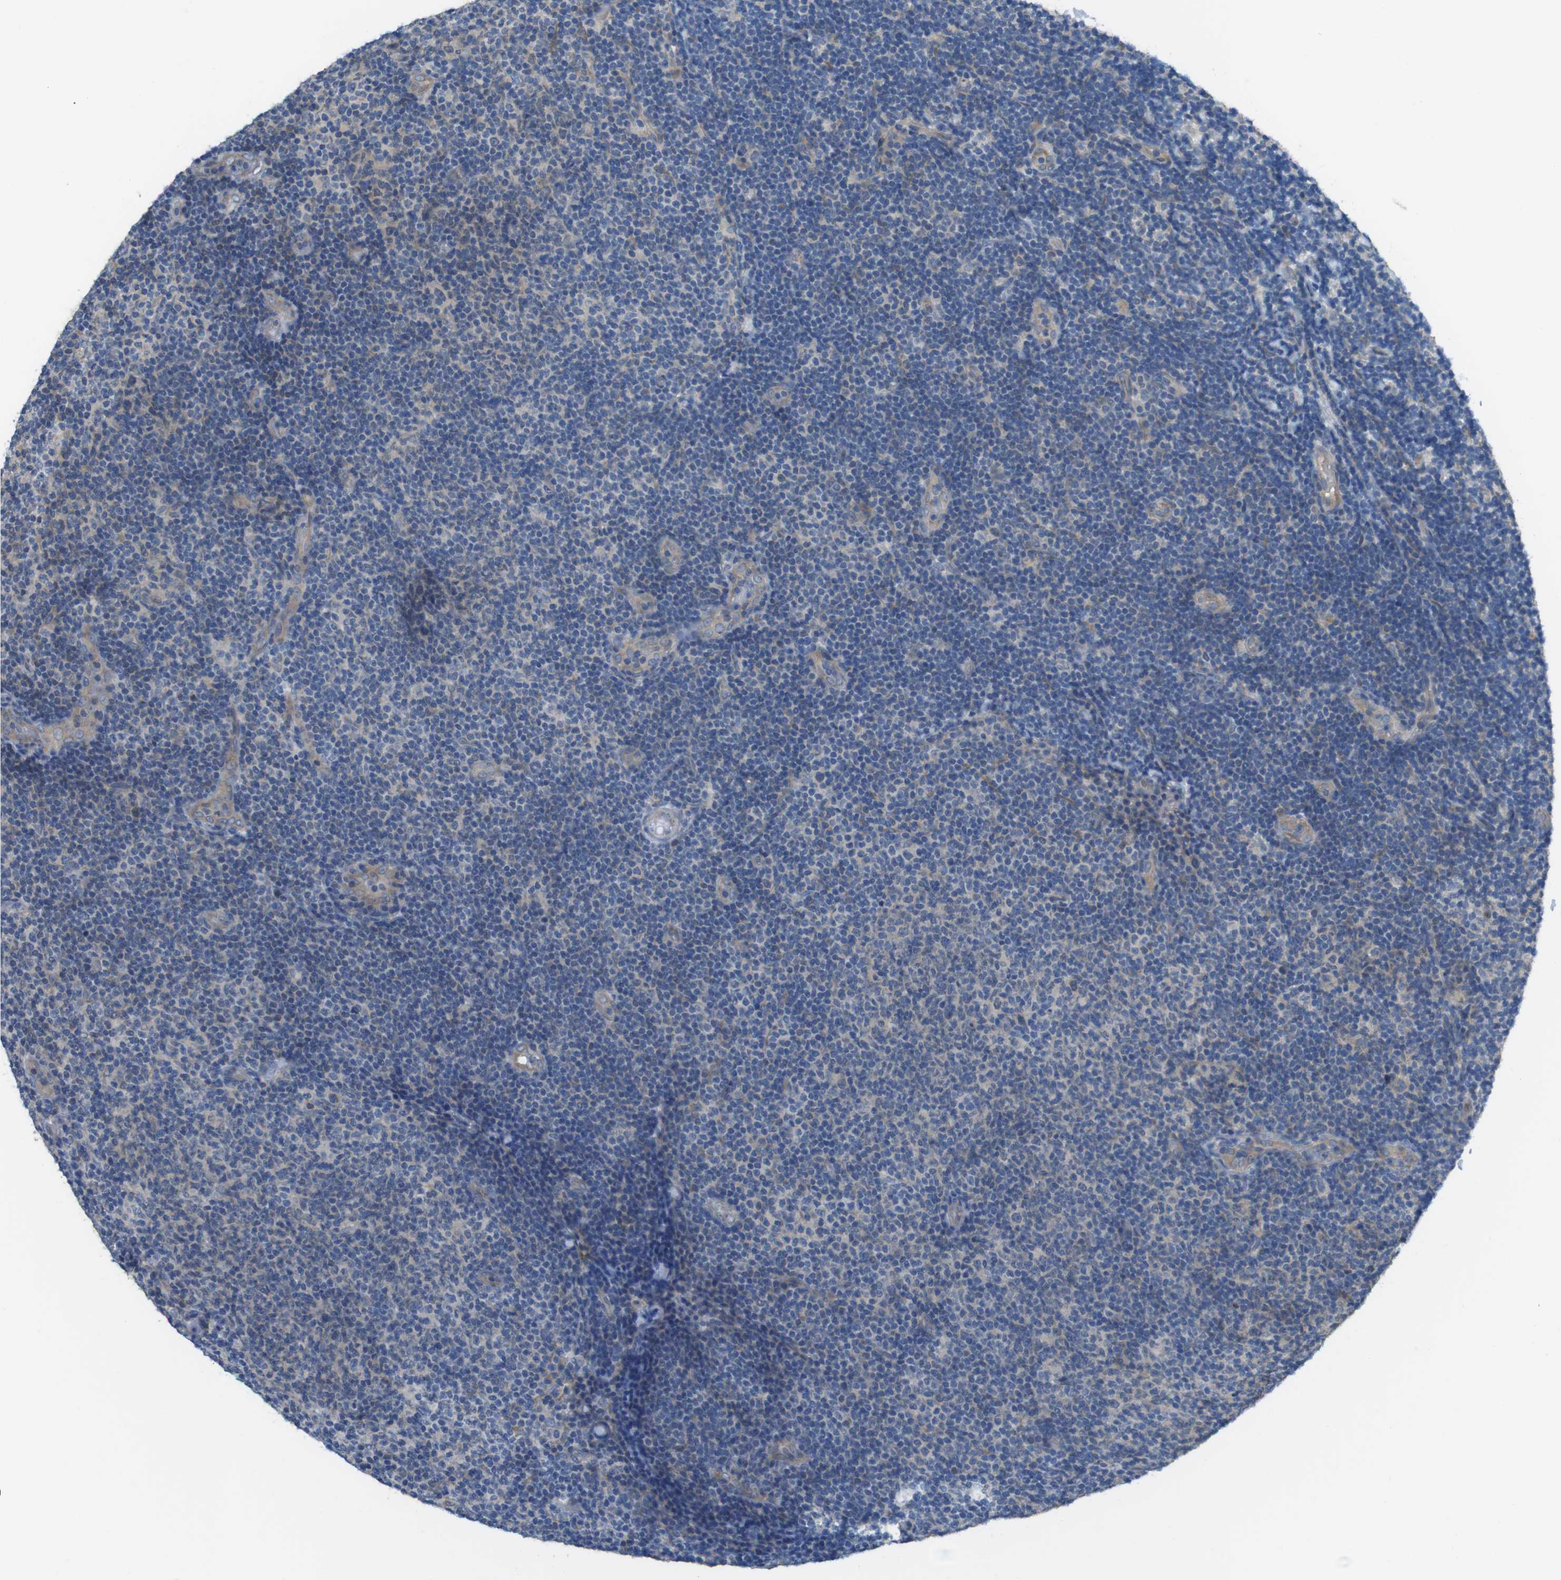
{"staining": {"intensity": "weak", "quantity": "<25%", "location": "cytoplasmic/membranous"}, "tissue": "lymphoma", "cell_type": "Tumor cells", "image_type": "cancer", "snomed": [{"axis": "morphology", "description": "Malignant lymphoma, non-Hodgkin's type, Low grade"}, {"axis": "topography", "description": "Lymph node"}], "caption": "Lymphoma stained for a protein using immunohistochemistry demonstrates no positivity tumor cells.", "gene": "ABHD15", "patient": {"sex": "male", "age": 83}}